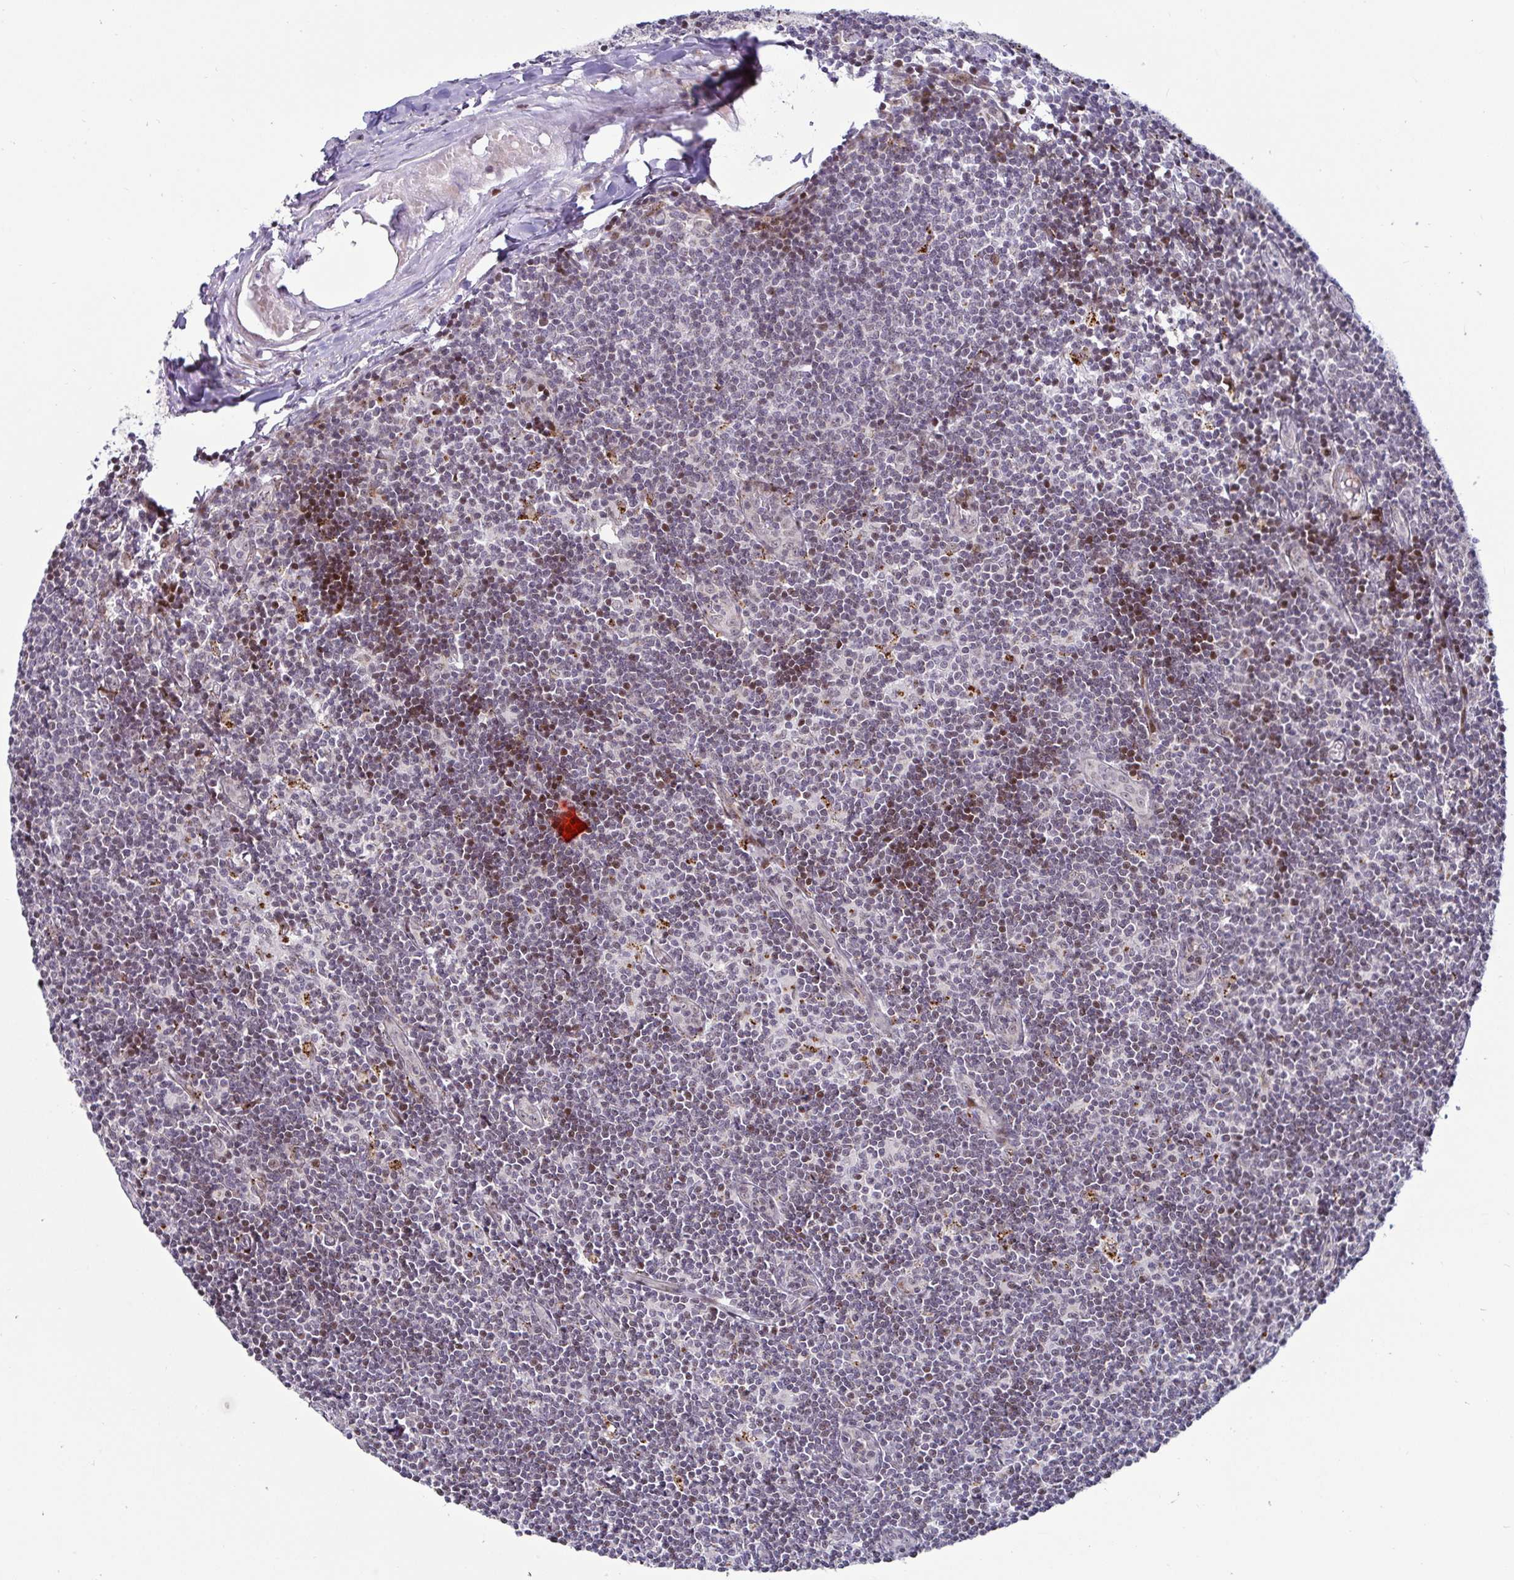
{"staining": {"intensity": "moderate", "quantity": "<25%", "location": "cytoplasmic/membranous"}, "tissue": "lymph node", "cell_type": "Germinal center cells", "image_type": "normal", "snomed": [{"axis": "morphology", "description": "Normal tissue, NOS"}, {"axis": "topography", "description": "Lymph node"}], "caption": "Moderate cytoplasmic/membranous positivity is identified in about <25% of germinal center cells in unremarkable lymph node. (DAB IHC with brightfield microscopy, high magnification).", "gene": "DZIP1", "patient": {"sex": "female", "age": 31}}